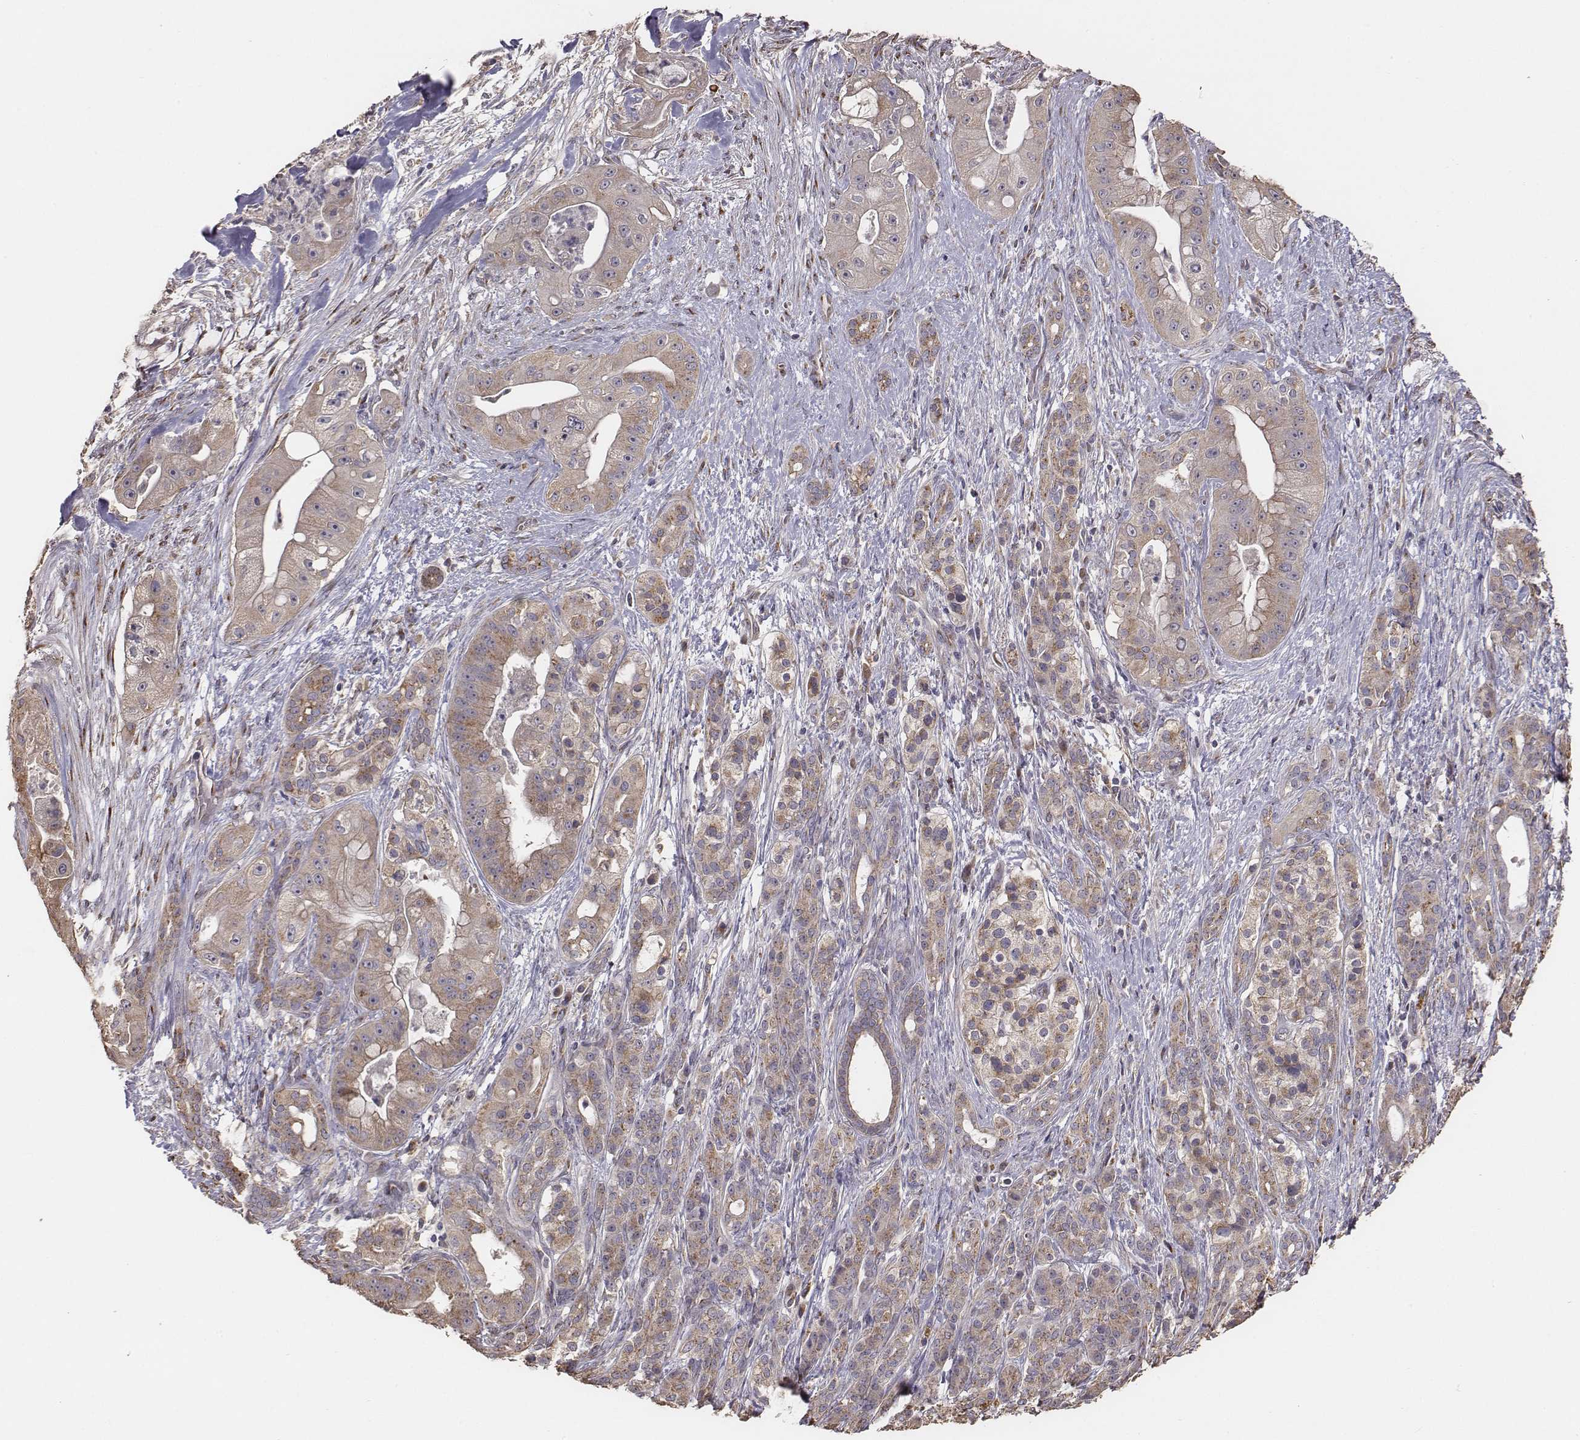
{"staining": {"intensity": "moderate", "quantity": ">75%", "location": "cytoplasmic/membranous"}, "tissue": "pancreatic cancer", "cell_type": "Tumor cells", "image_type": "cancer", "snomed": [{"axis": "morphology", "description": "Normal tissue, NOS"}, {"axis": "morphology", "description": "Inflammation, NOS"}, {"axis": "morphology", "description": "Adenocarcinoma, NOS"}, {"axis": "topography", "description": "Pancreas"}], "caption": "Tumor cells demonstrate moderate cytoplasmic/membranous staining in approximately >75% of cells in adenocarcinoma (pancreatic).", "gene": "AP1B1", "patient": {"sex": "male", "age": 57}}